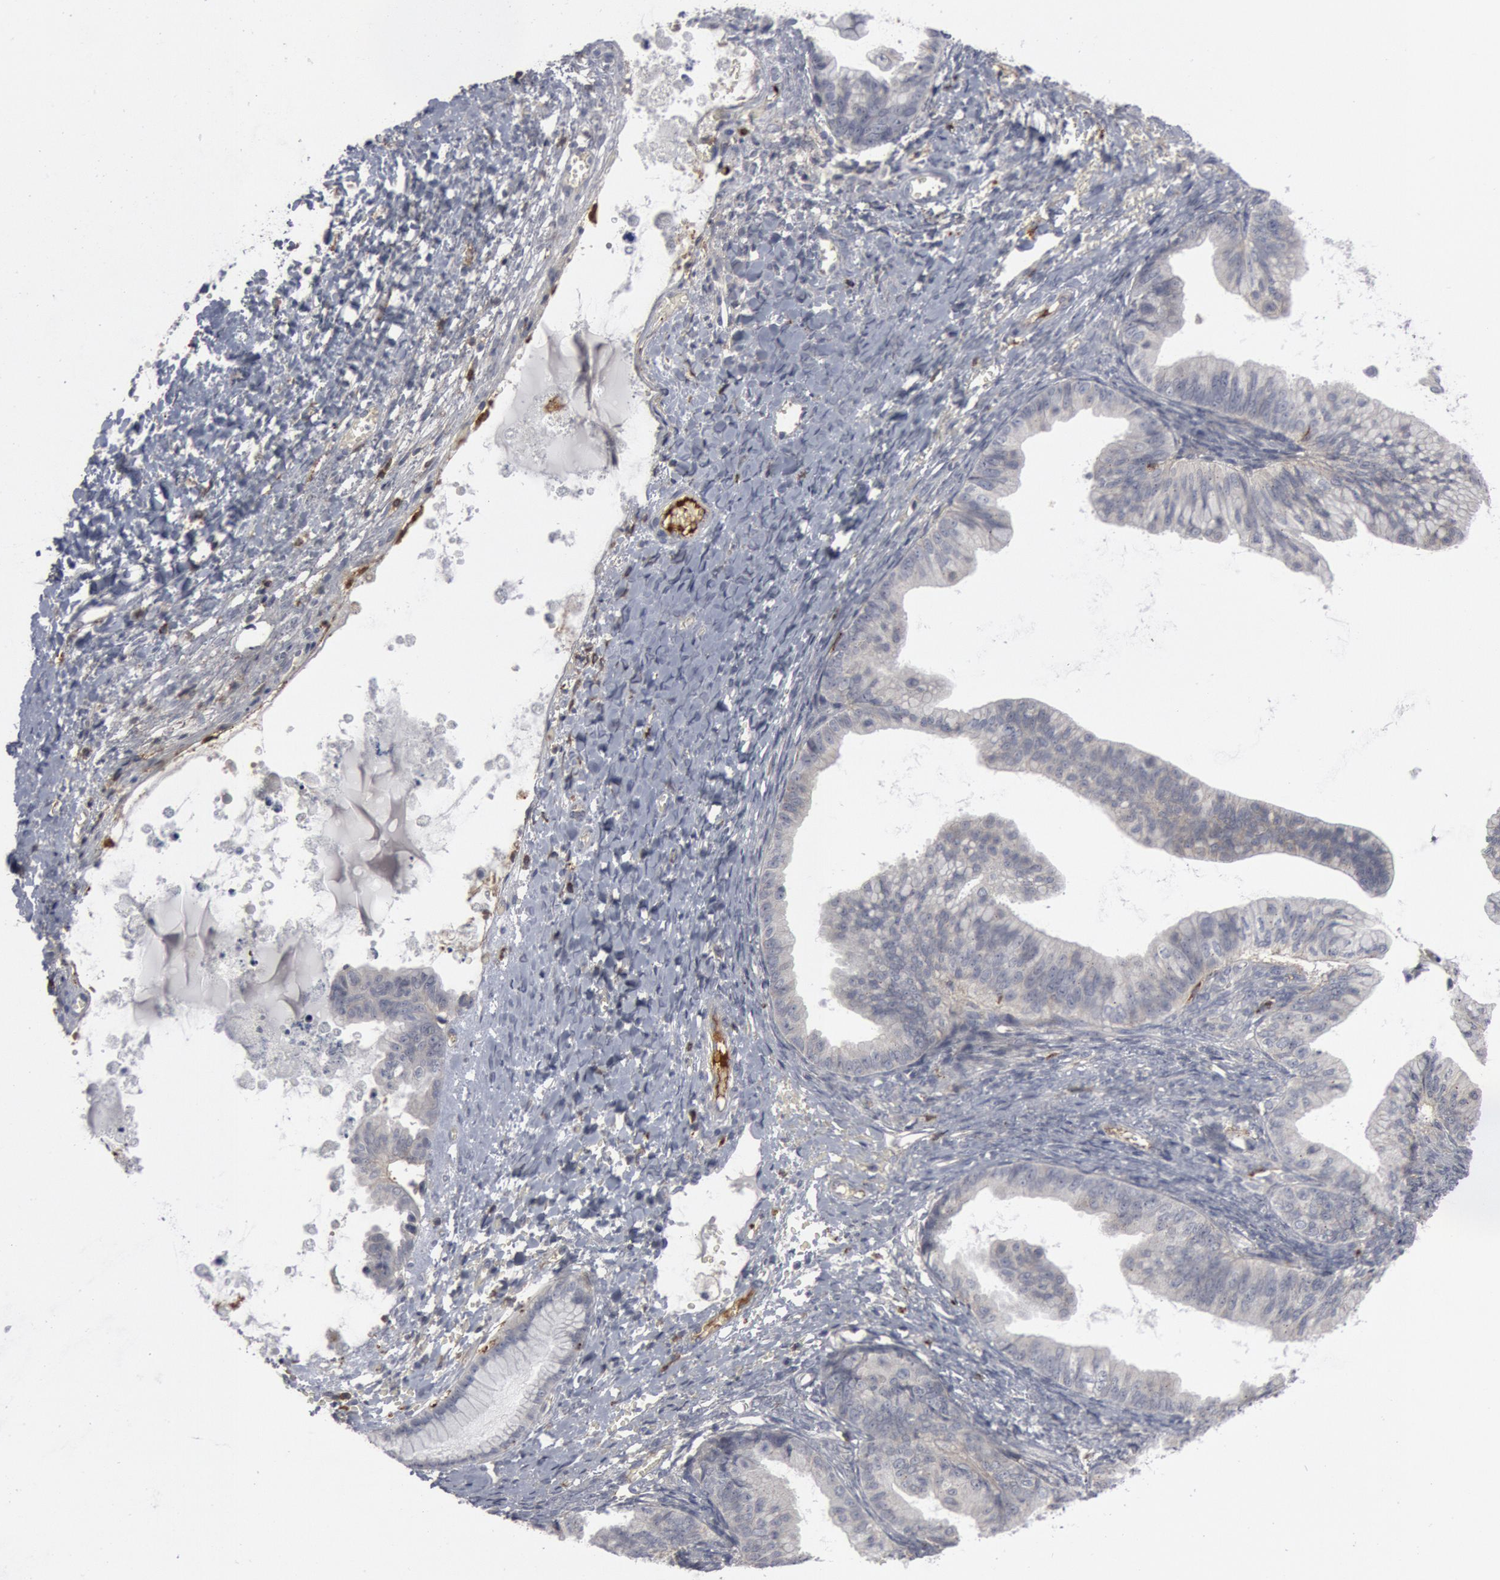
{"staining": {"intensity": "negative", "quantity": "none", "location": "none"}, "tissue": "ovarian cancer", "cell_type": "Tumor cells", "image_type": "cancer", "snomed": [{"axis": "morphology", "description": "Cystadenocarcinoma, mucinous, NOS"}, {"axis": "topography", "description": "Ovary"}], "caption": "This is an IHC image of human mucinous cystadenocarcinoma (ovarian). There is no staining in tumor cells.", "gene": "C1QC", "patient": {"sex": "female", "age": 36}}